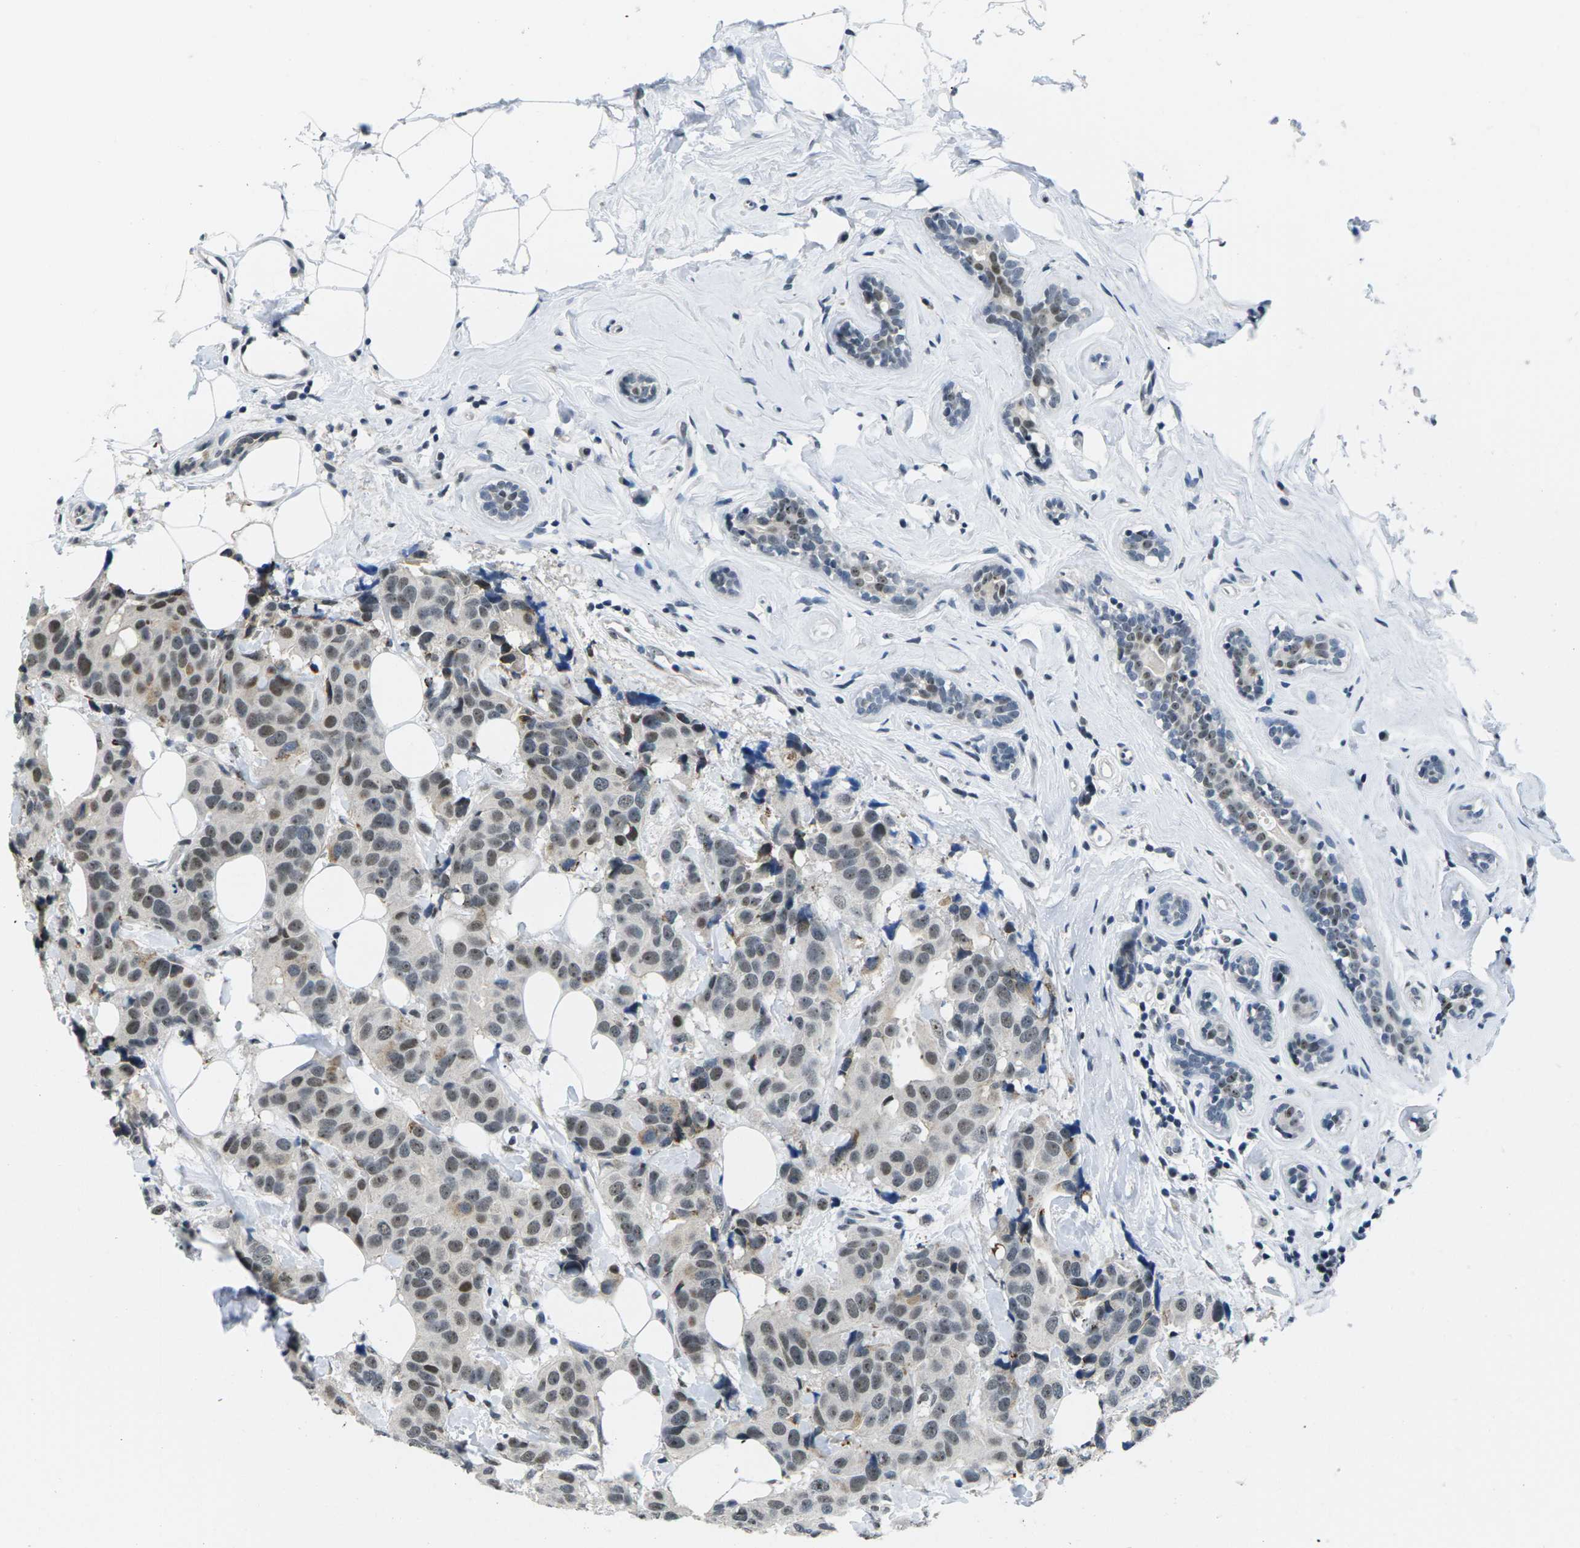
{"staining": {"intensity": "moderate", "quantity": ">75%", "location": "nuclear"}, "tissue": "breast cancer", "cell_type": "Tumor cells", "image_type": "cancer", "snomed": [{"axis": "morphology", "description": "Normal tissue, NOS"}, {"axis": "morphology", "description": "Duct carcinoma"}, {"axis": "topography", "description": "Breast"}], "caption": "The micrograph shows a brown stain indicating the presence of a protein in the nuclear of tumor cells in breast cancer (invasive ductal carcinoma). The protein is shown in brown color, while the nuclei are stained blue.", "gene": "NSRP1", "patient": {"sex": "female", "age": 39}}